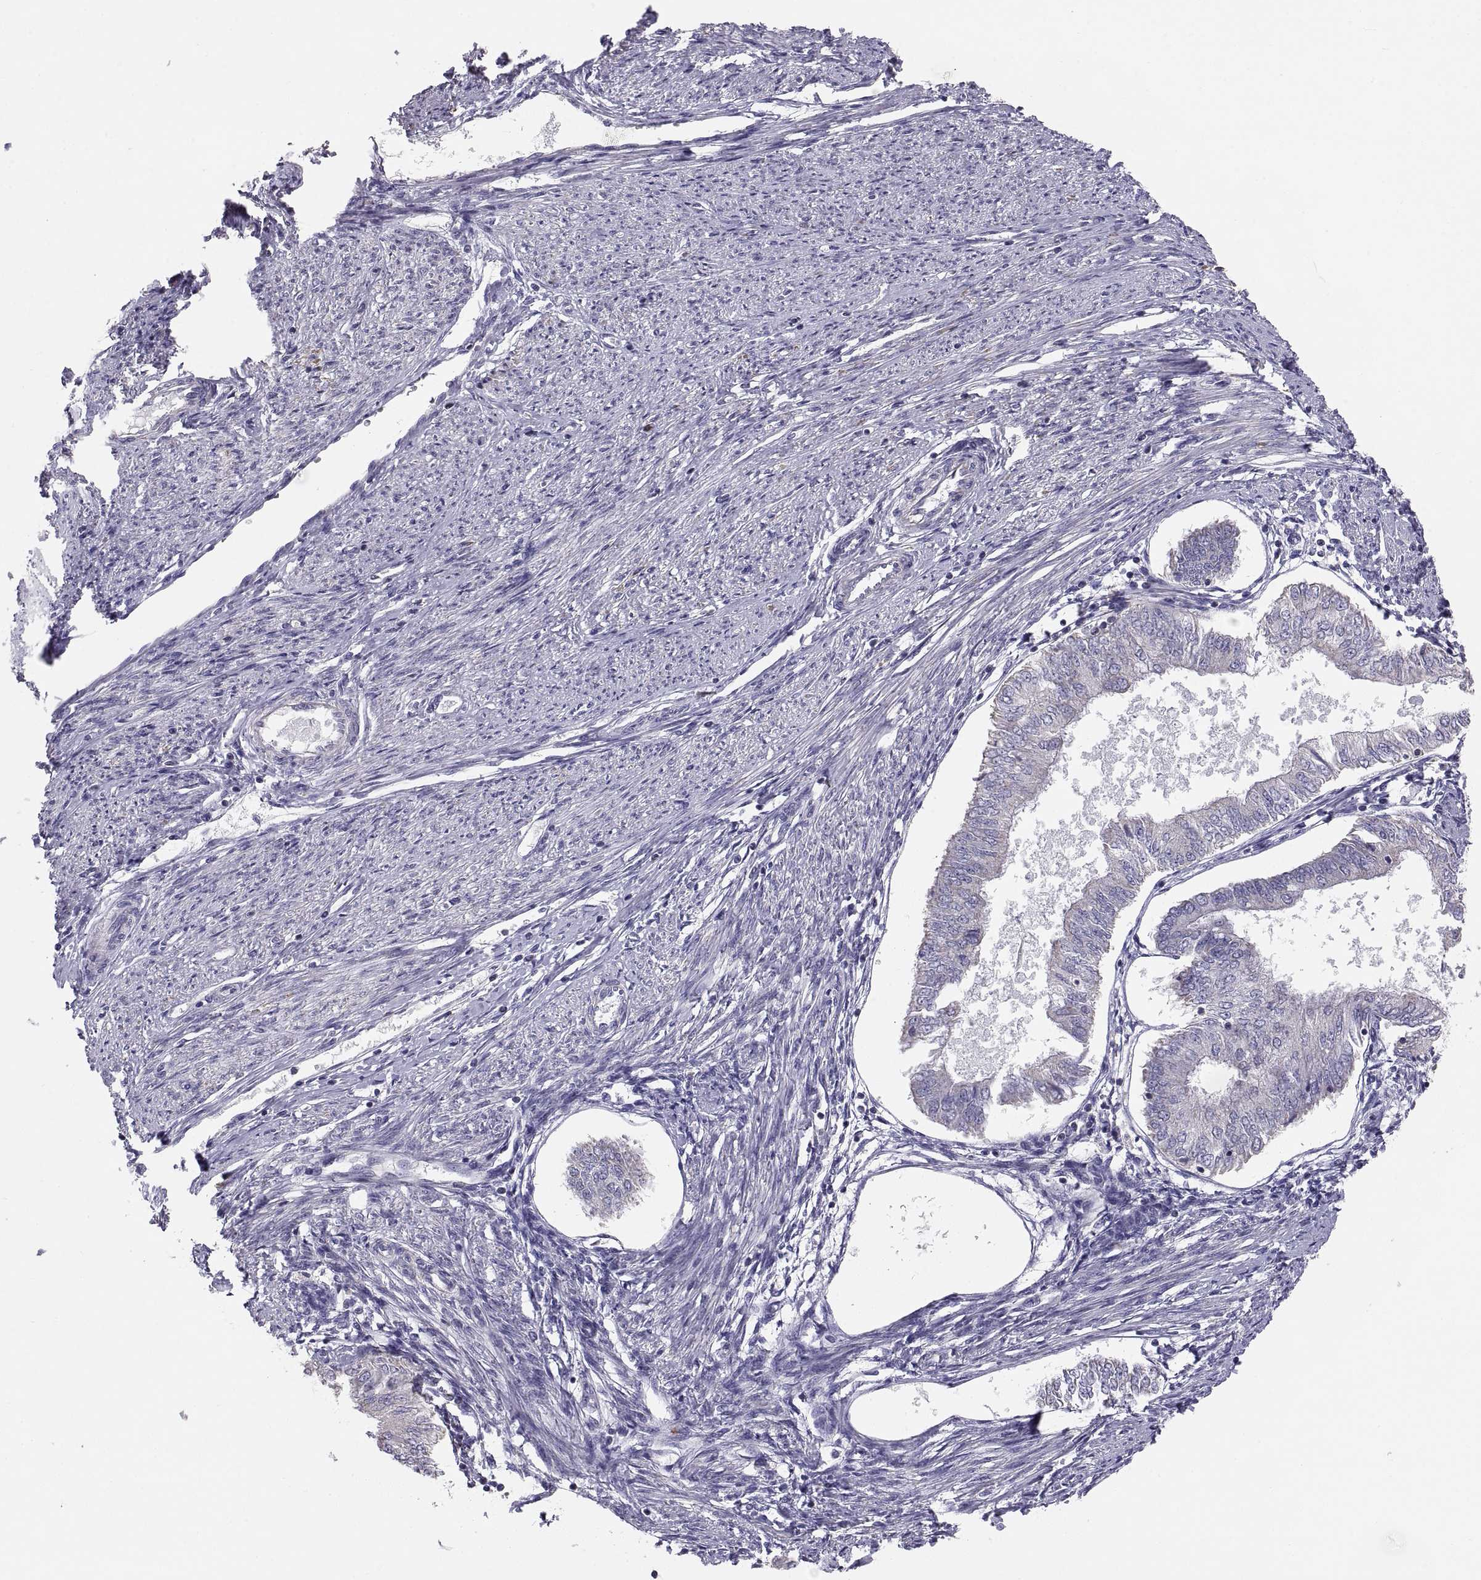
{"staining": {"intensity": "negative", "quantity": "none", "location": "none"}, "tissue": "endometrial cancer", "cell_type": "Tumor cells", "image_type": "cancer", "snomed": [{"axis": "morphology", "description": "Adenocarcinoma, NOS"}, {"axis": "topography", "description": "Endometrium"}], "caption": "Tumor cells show no significant positivity in endometrial cancer (adenocarcinoma). Brightfield microscopy of immunohistochemistry (IHC) stained with DAB (3,3'-diaminobenzidine) (brown) and hematoxylin (blue), captured at high magnification.", "gene": "TNNC1", "patient": {"sex": "female", "age": 58}}